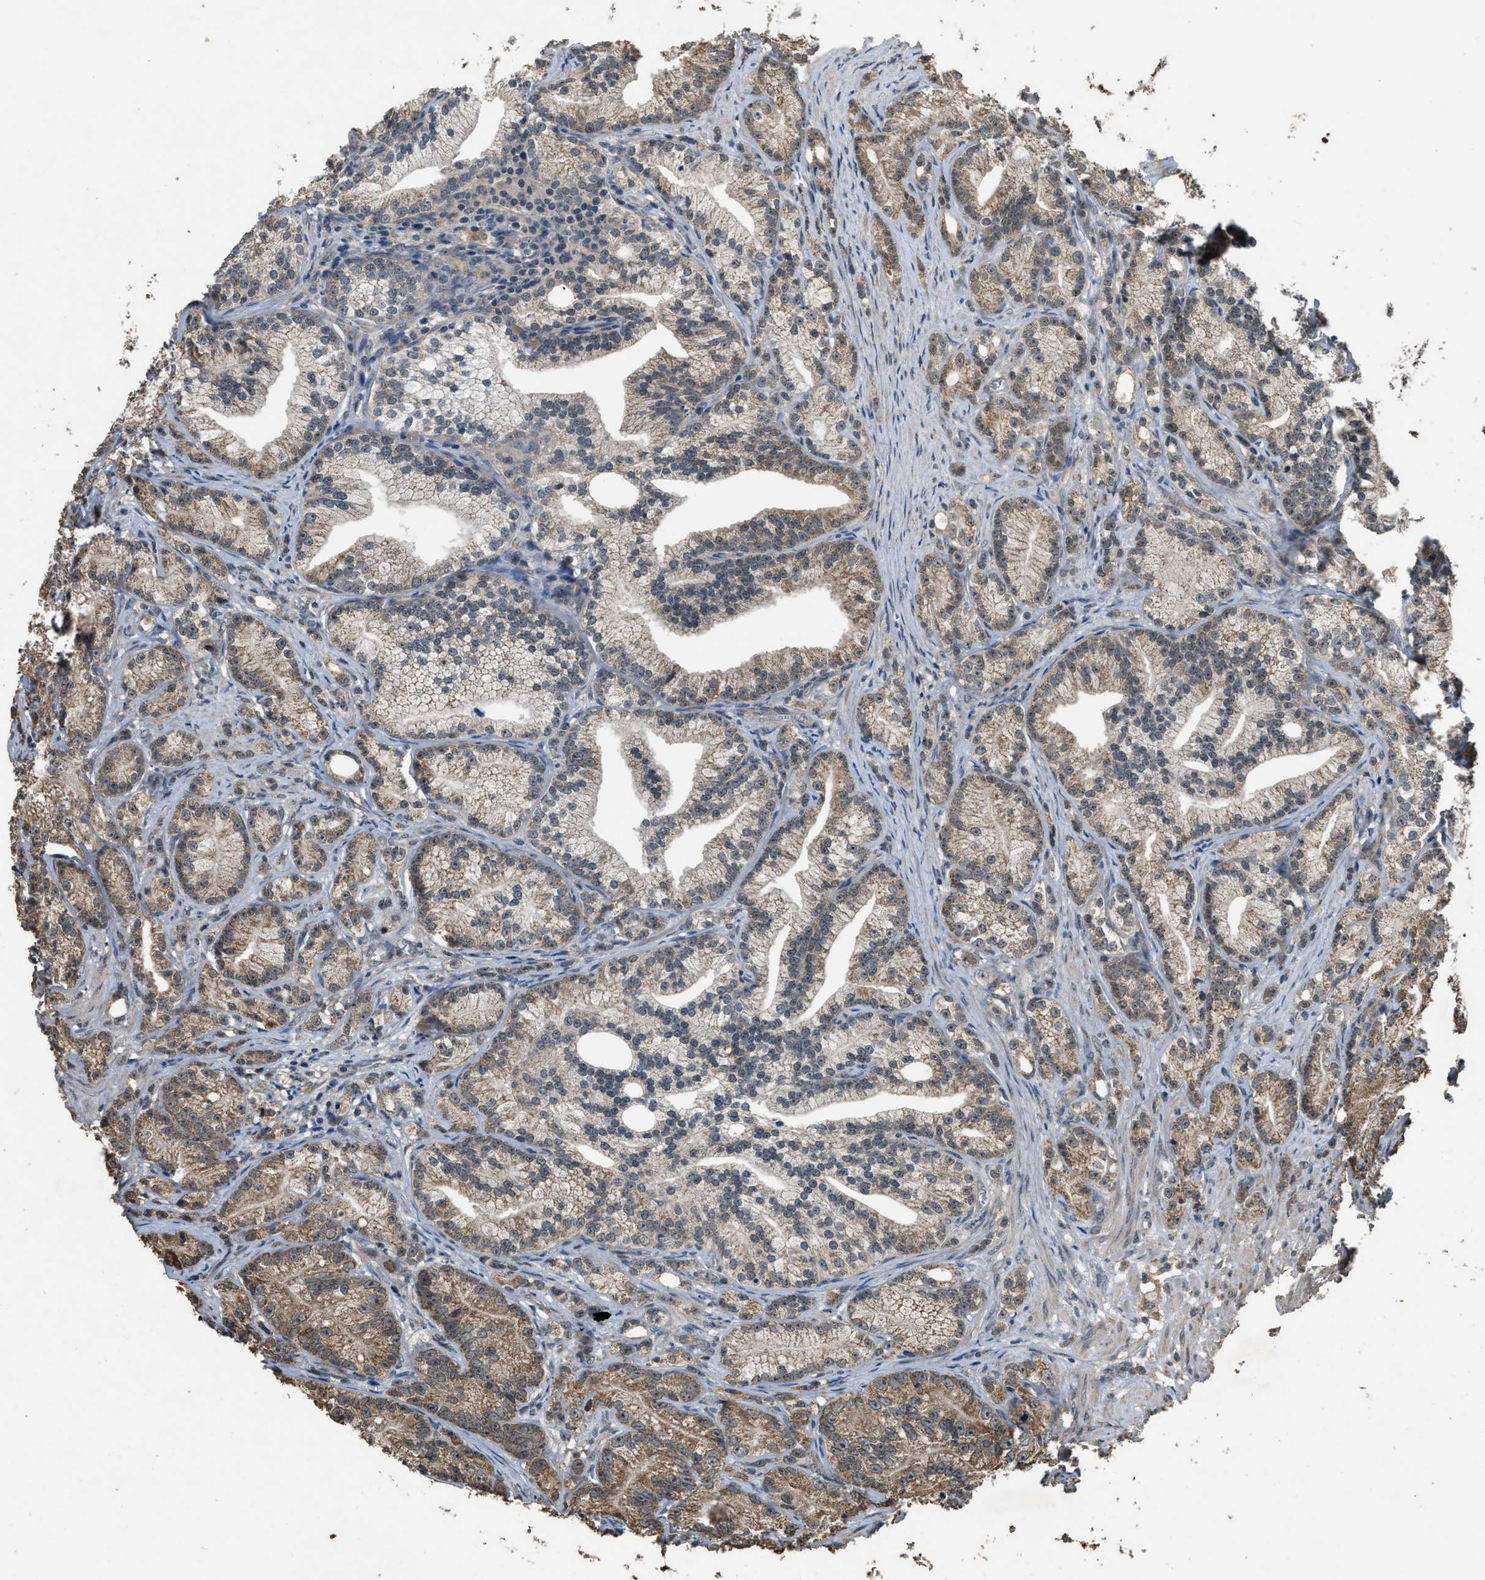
{"staining": {"intensity": "moderate", "quantity": ">75%", "location": "cytoplasmic/membranous"}, "tissue": "prostate cancer", "cell_type": "Tumor cells", "image_type": "cancer", "snomed": [{"axis": "morphology", "description": "Adenocarcinoma, Low grade"}, {"axis": "topography", "description": "Prostate"}], "caption": "A histopathology image of human prostate adenocarcinoma (low-grade) stained for a protein exhibits moderate cytoplasmic/membranous brown staining in tumor cells. (Stains: DAB (3,3'-diaminobenzidine) in brown, nuclei in blue, Microscopy: brightfield microscopy at high magnification).", "gene": "DENND6B", "patient": {"sex": "male", "age": 89}}